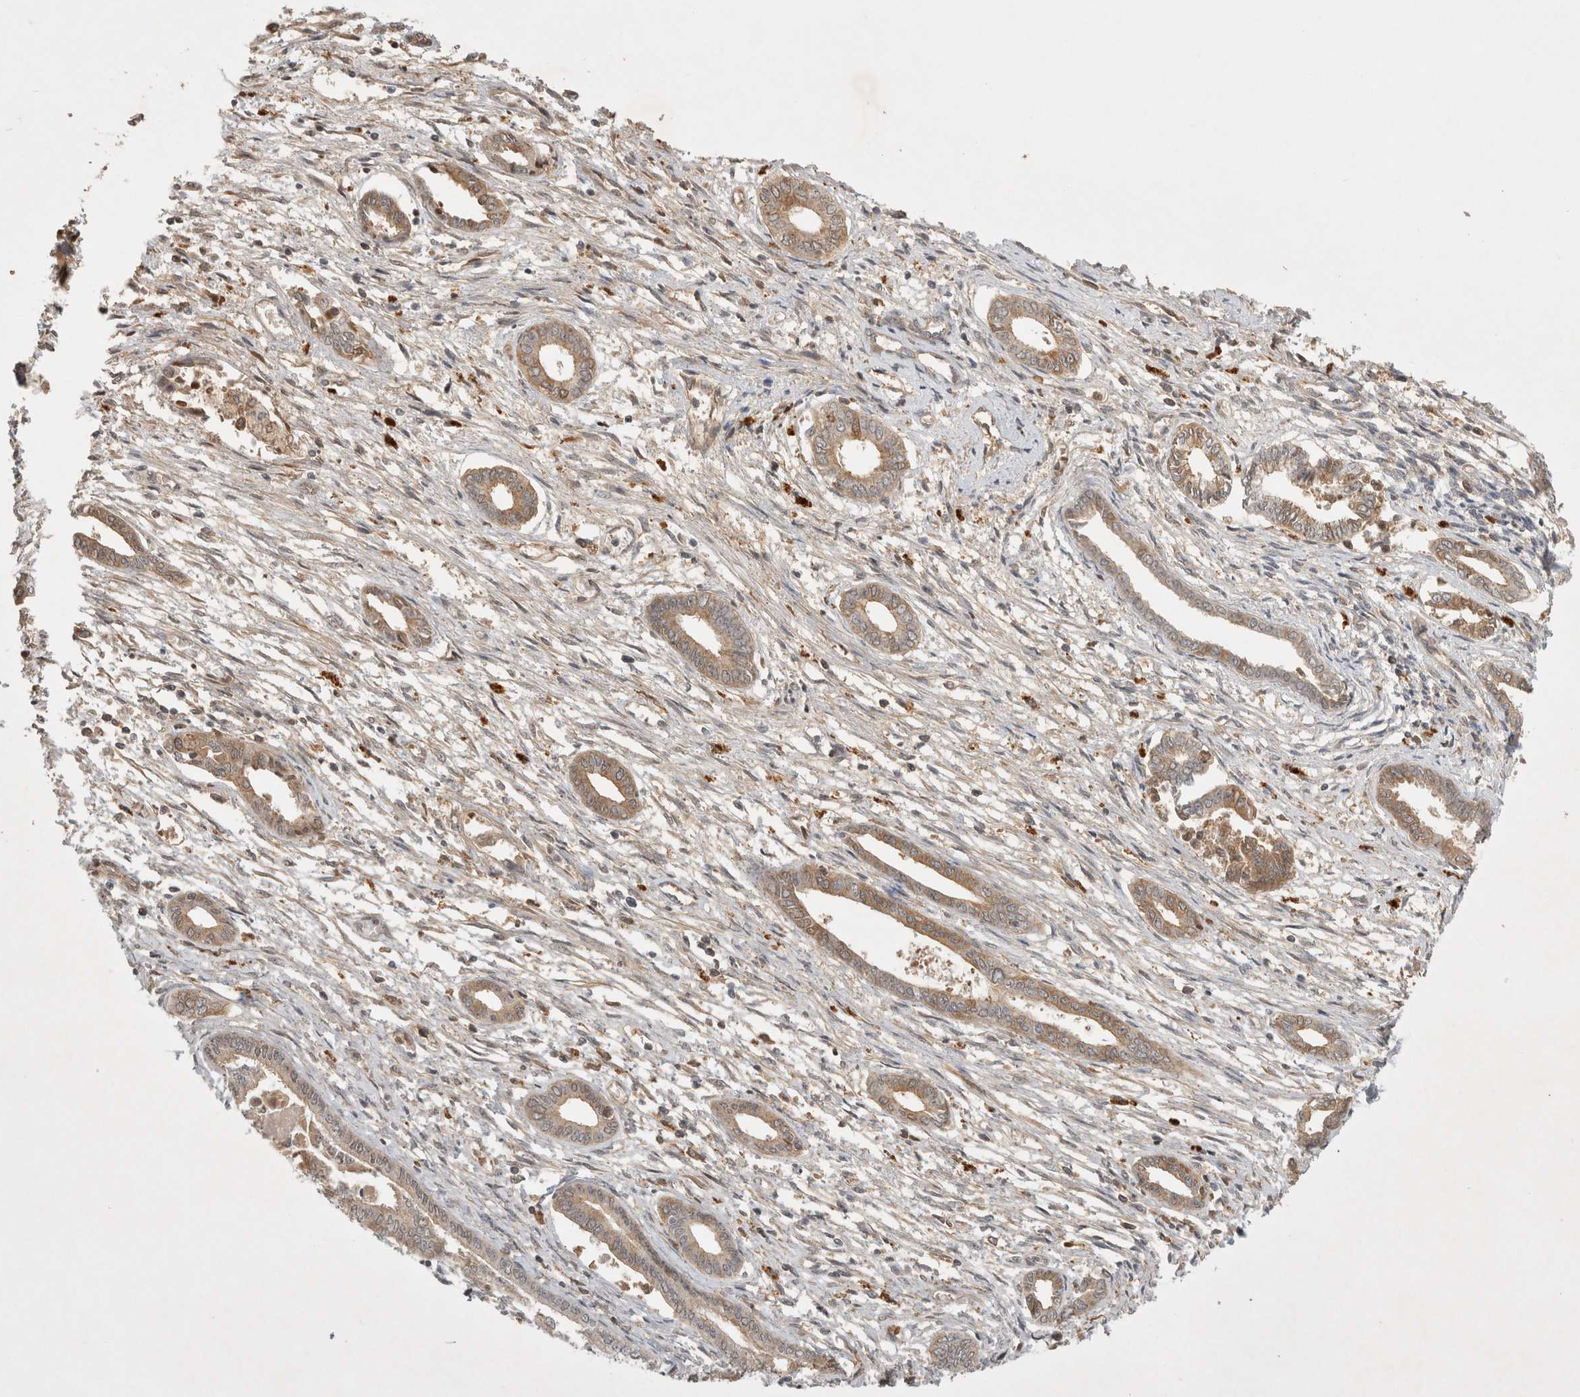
{"staining": {"intensity": "moderate", "quantity": "<25%", "location": "cytoplasmic/membranous"}, "tissue": "endometrium", "cell_type": "Cells in endometrial stroma", "image_type": "normal", "snomed": [{"axis": "morphology", "description": "Normal tissue, NOS"}, {"axis": "topography", "description": "Endometrium"}], "caption": "Cells in endometrial stroma display moderate cytoplasmic/membranous staining in about <25% of cells in unremarkable endometrium.", "gene": "YES1", "patient": {"sex": "female", "age": 56}}